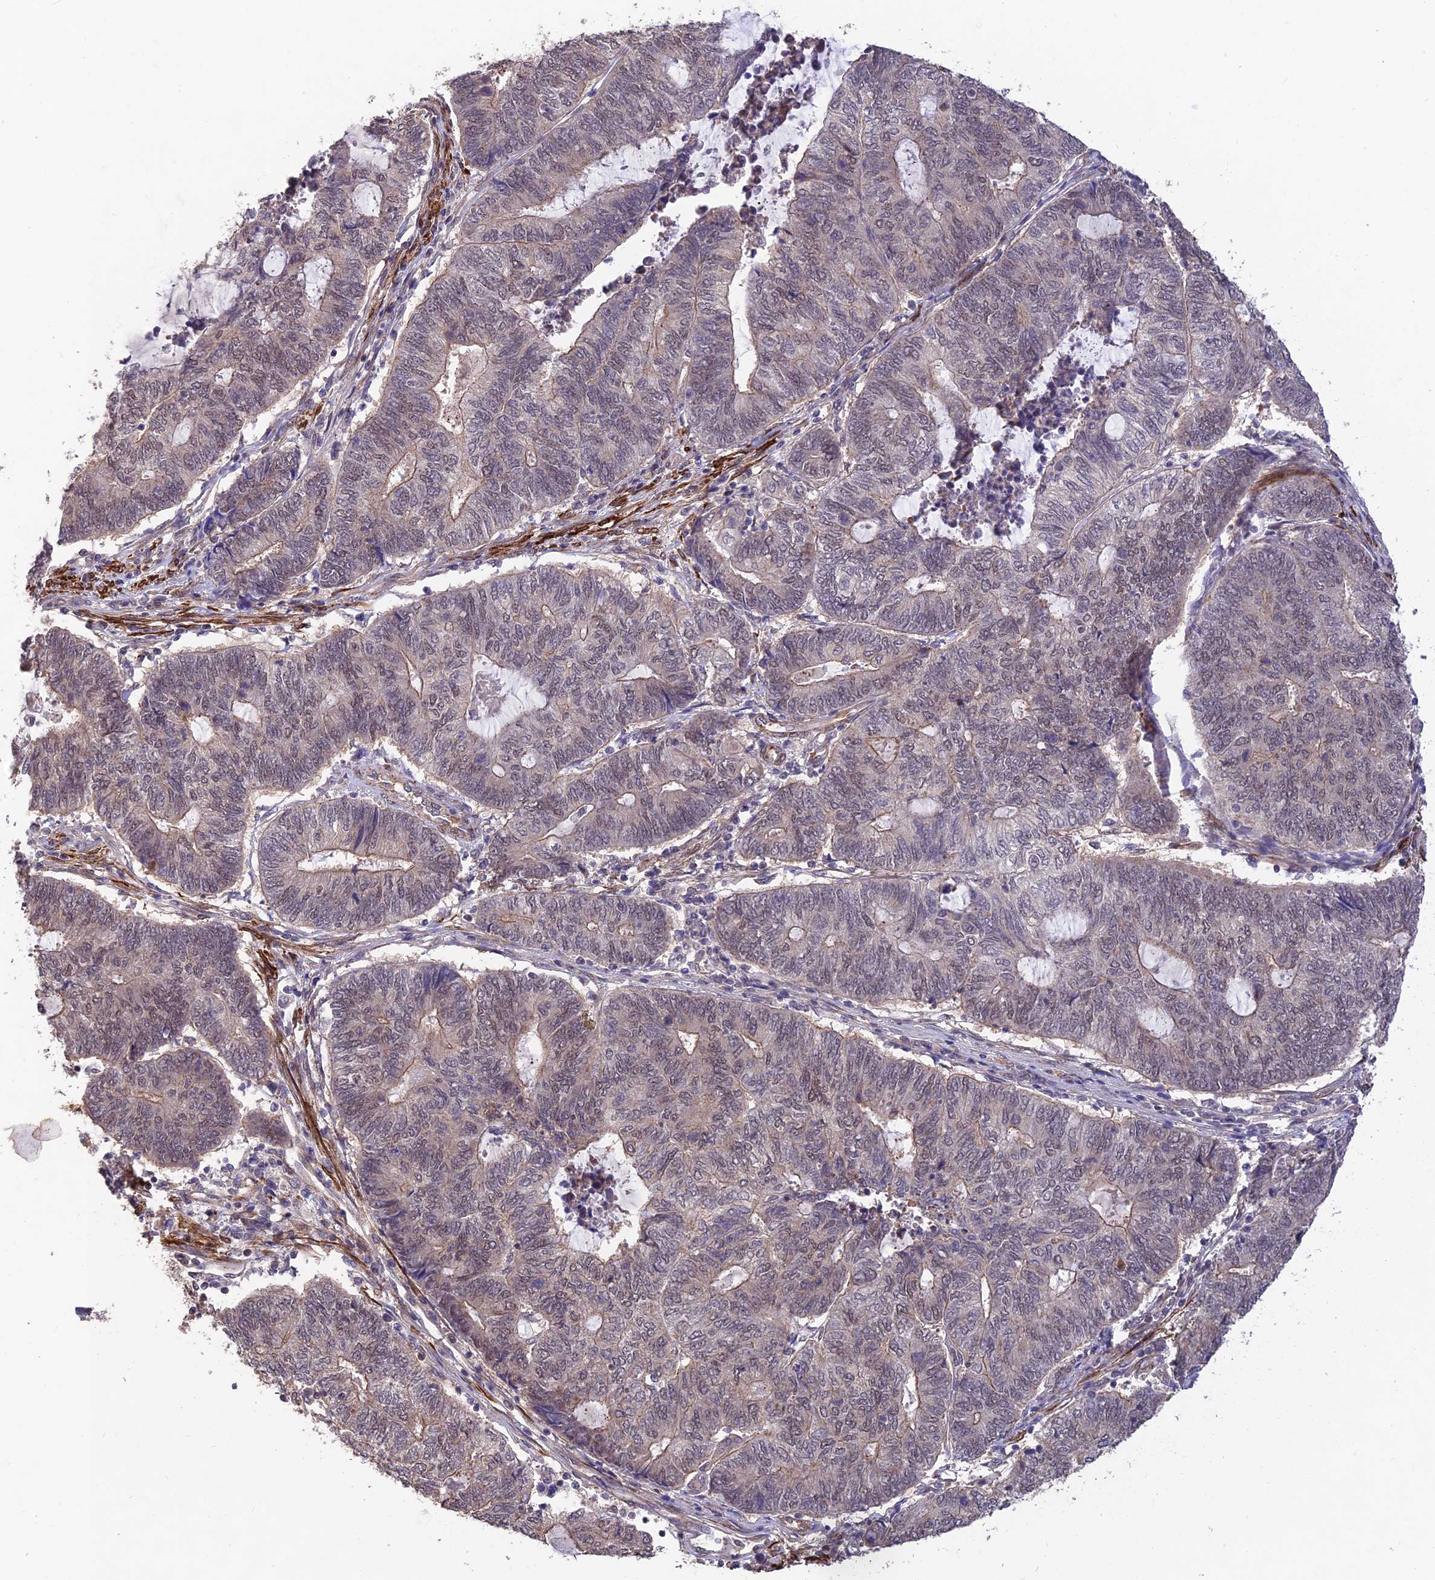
{"staining": {"intensity": "weak", "quantity": "<25%", "location": "cytoplasmic/membranous"}, "tissue": "endometrial cancer", "cell_type": "Tumor cells", "image_type": "cancer", "snomed": [{"axis": "morphology", "description": "Adenocarcinoma, NOS"}, {"axis": "topography", "description": "Uterus"}, {"axis": "topography", "description": "Endometrium"}], "caption": "IHC of human endometrial cancer reveals no staining in tumor cells.", "gene": "PAGR1", "patient": {"sex": "female", "age": 70}}